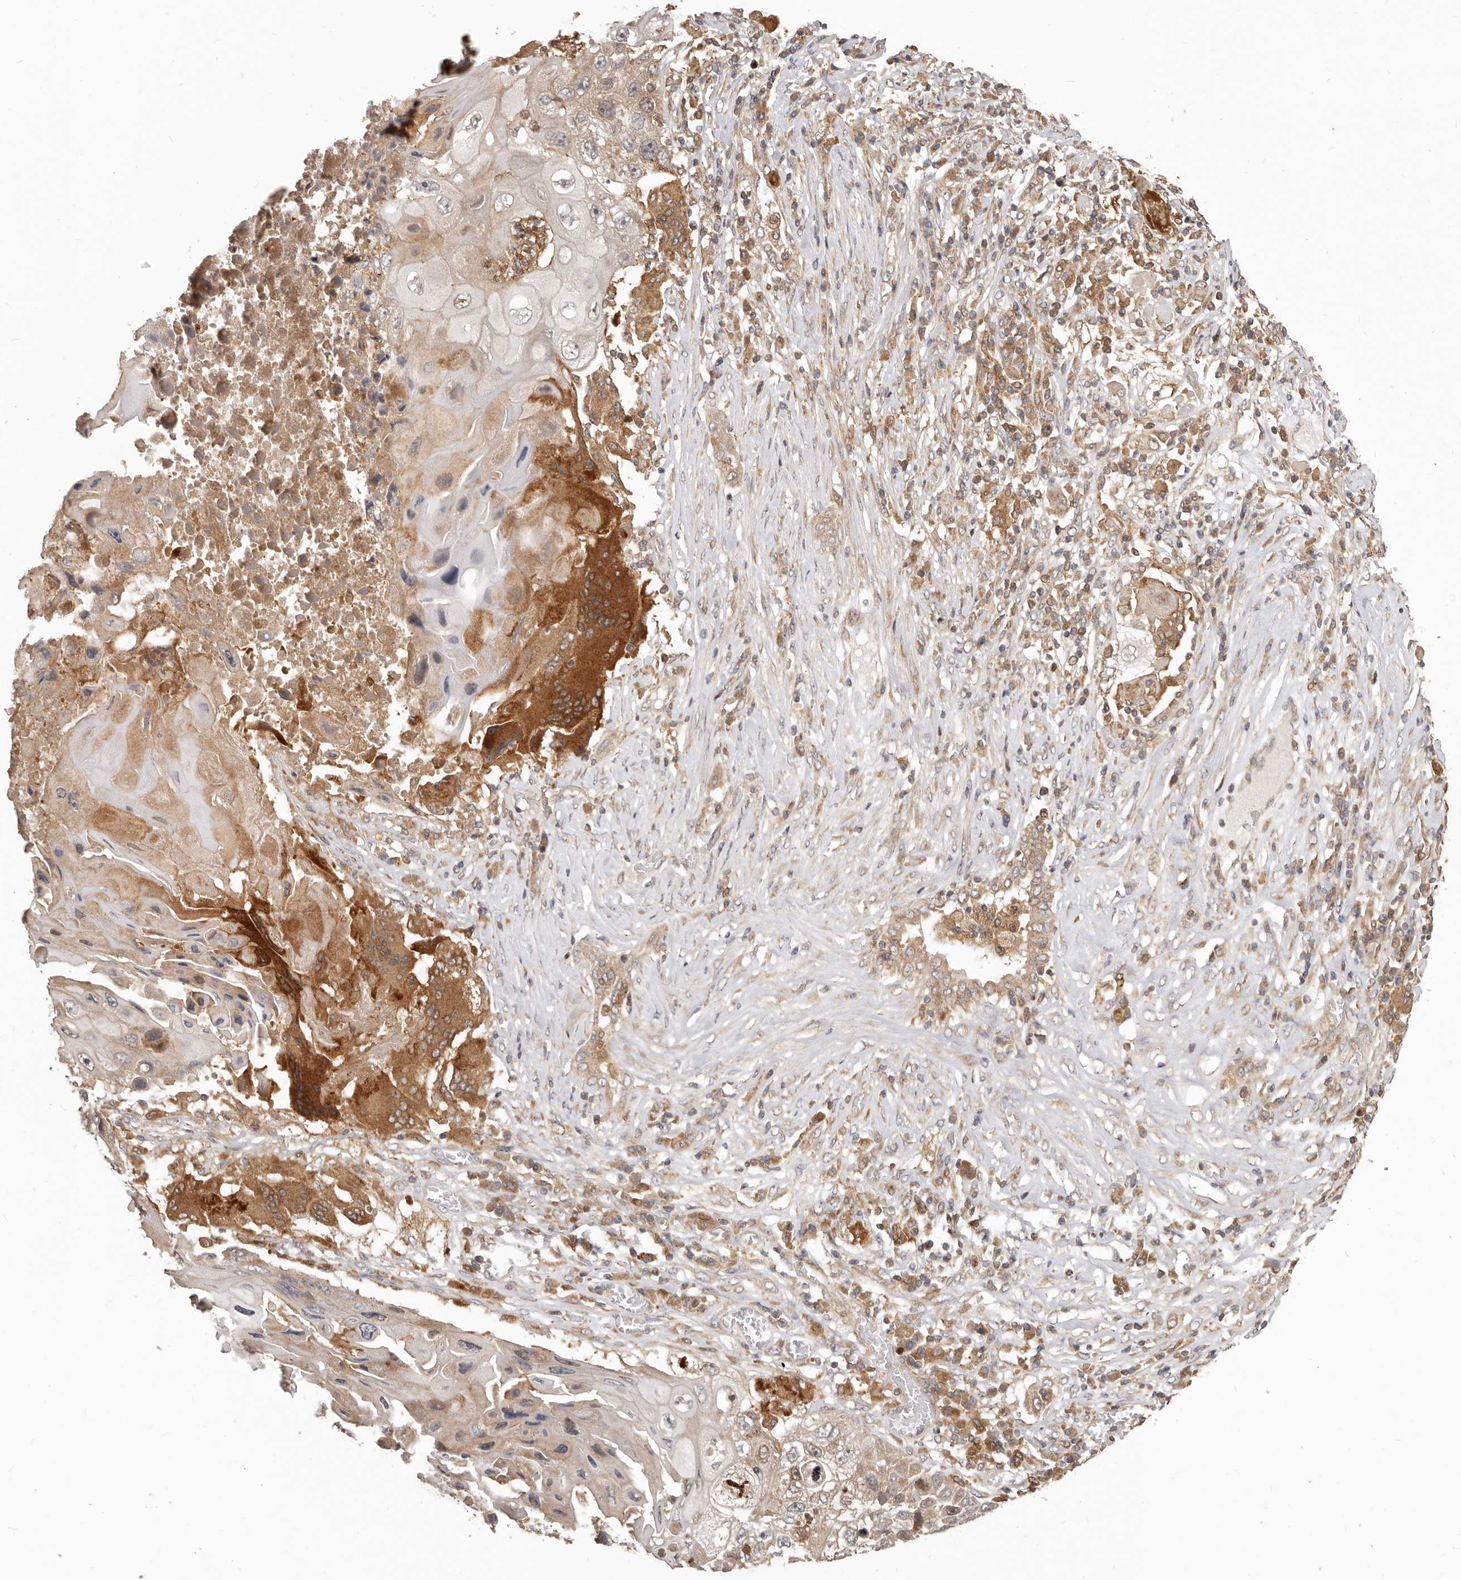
{"staining": {"intensity": "moderate", "quantity": ">75%", "location": "cytoplasmic/membranous,nuclear"}, "tissue": "lung cancer", "cell_type": "Tumor cells", "image_type": "cancer", "snomed": [{"axis": "morphology", "description": "Squamous cell carcinoma, NOS"}, {"axis": "topography", "description": "Lung"}], "caption": "Squamous cell carcinoma (lung) stained with DAB (3,3'-diaminobenzidine) immunohistochemistry exhibits medium levels of moderate cytoplasmic/membranous and nuclear positivity in about >75% of tumor cells. (IHC, brightfield microscopy, high magnification).", "gene": "RNF187", "patient": {"sex": "male", "age": 61}}